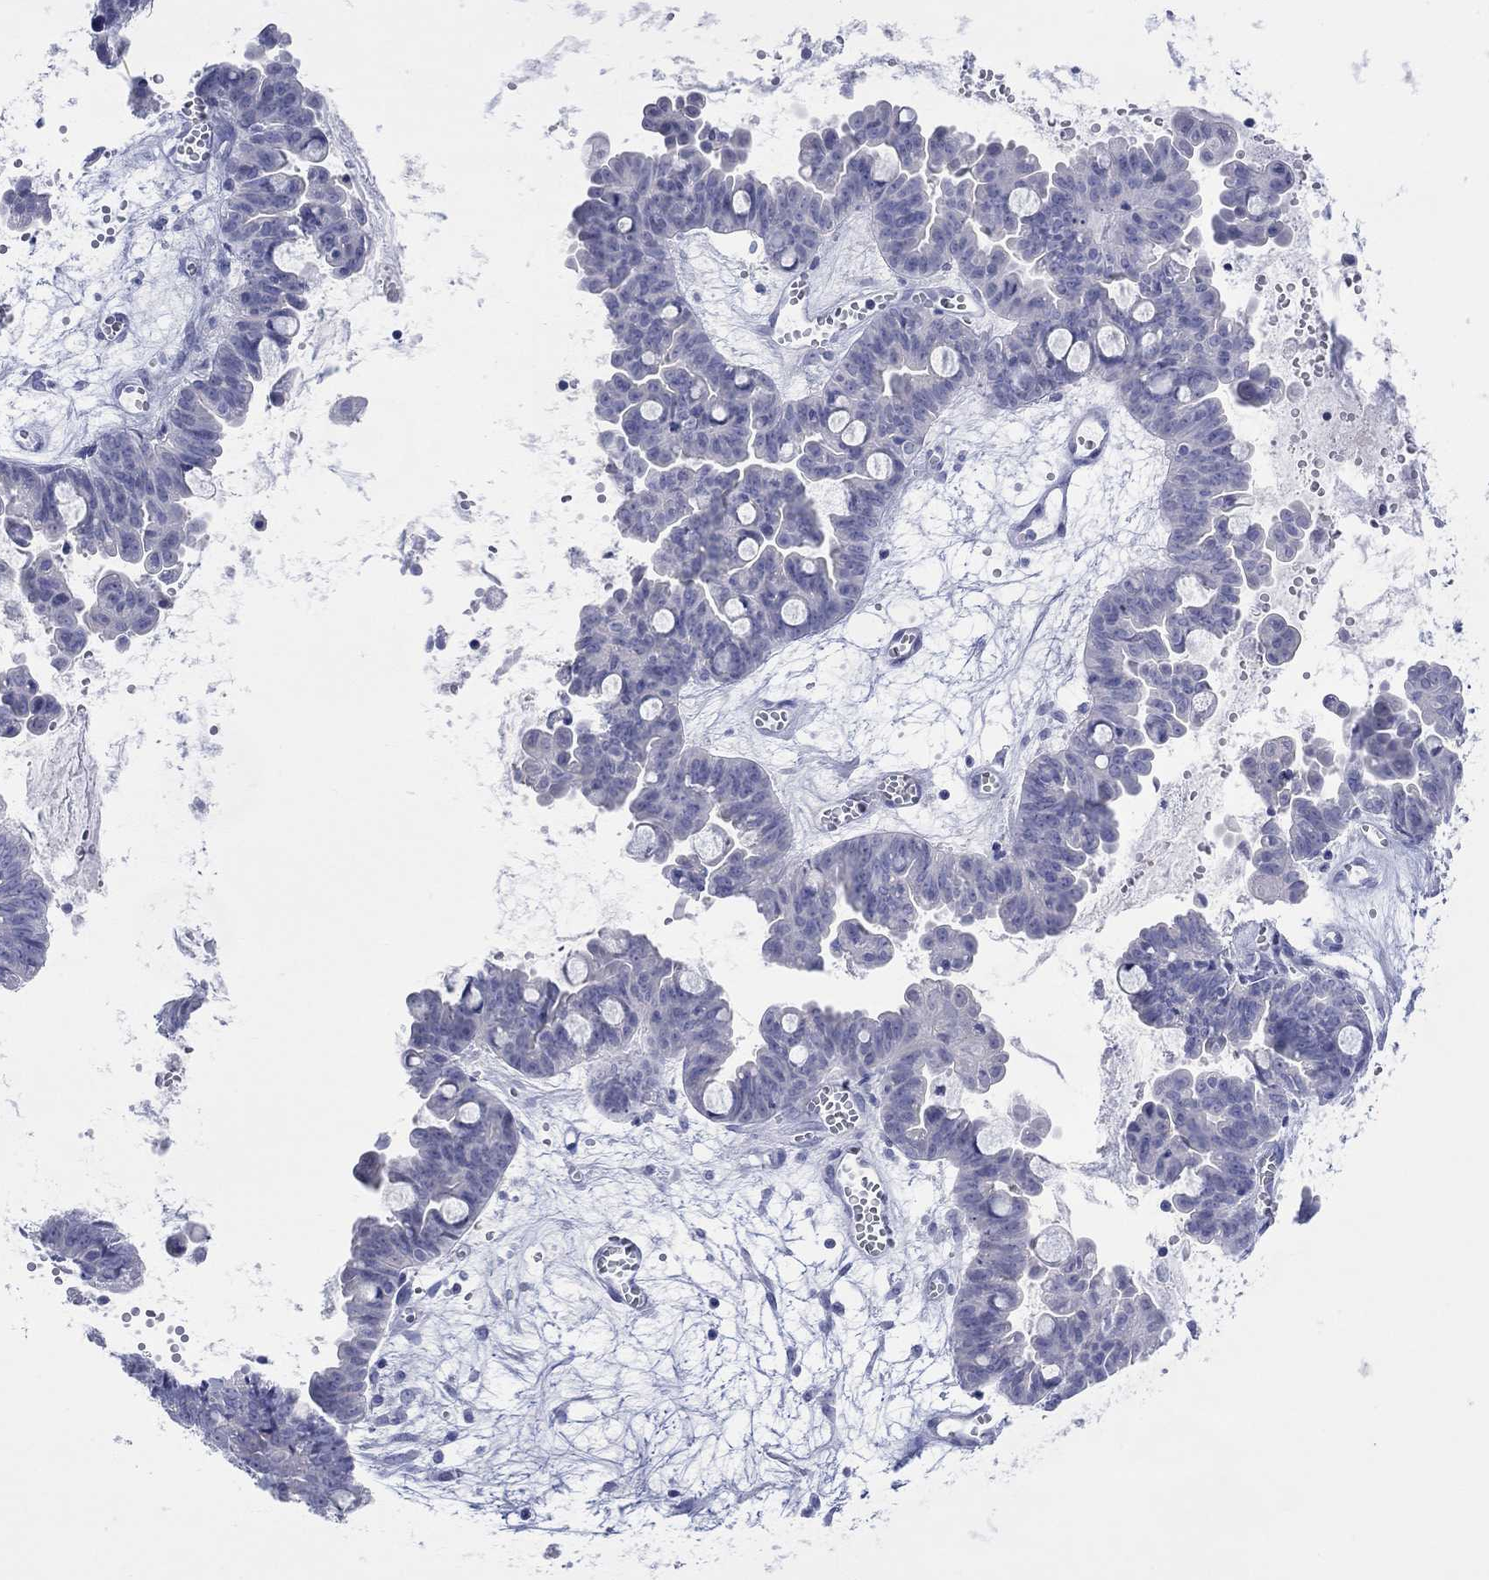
{"staining": {"intensity": "negative", "quantity": "none", "location": "none"}, "tissue": "ovarian cancer", "cell_type": "Tumor cells", "image_type": "cancer", "snomed": [{"axis": "morphology", "description": "Cystadenocarcinoma, mucinous, NOS"}, {"axis": "topography", "description": "Ovary"}], "caption": "Immunohistochemical staining of ovarian cancer (mucinous cystadenocarcinoma) shows no significant staining in tumor cells.", "gene": "MLANA", "patient": {"sex": "female", "age": 63}}